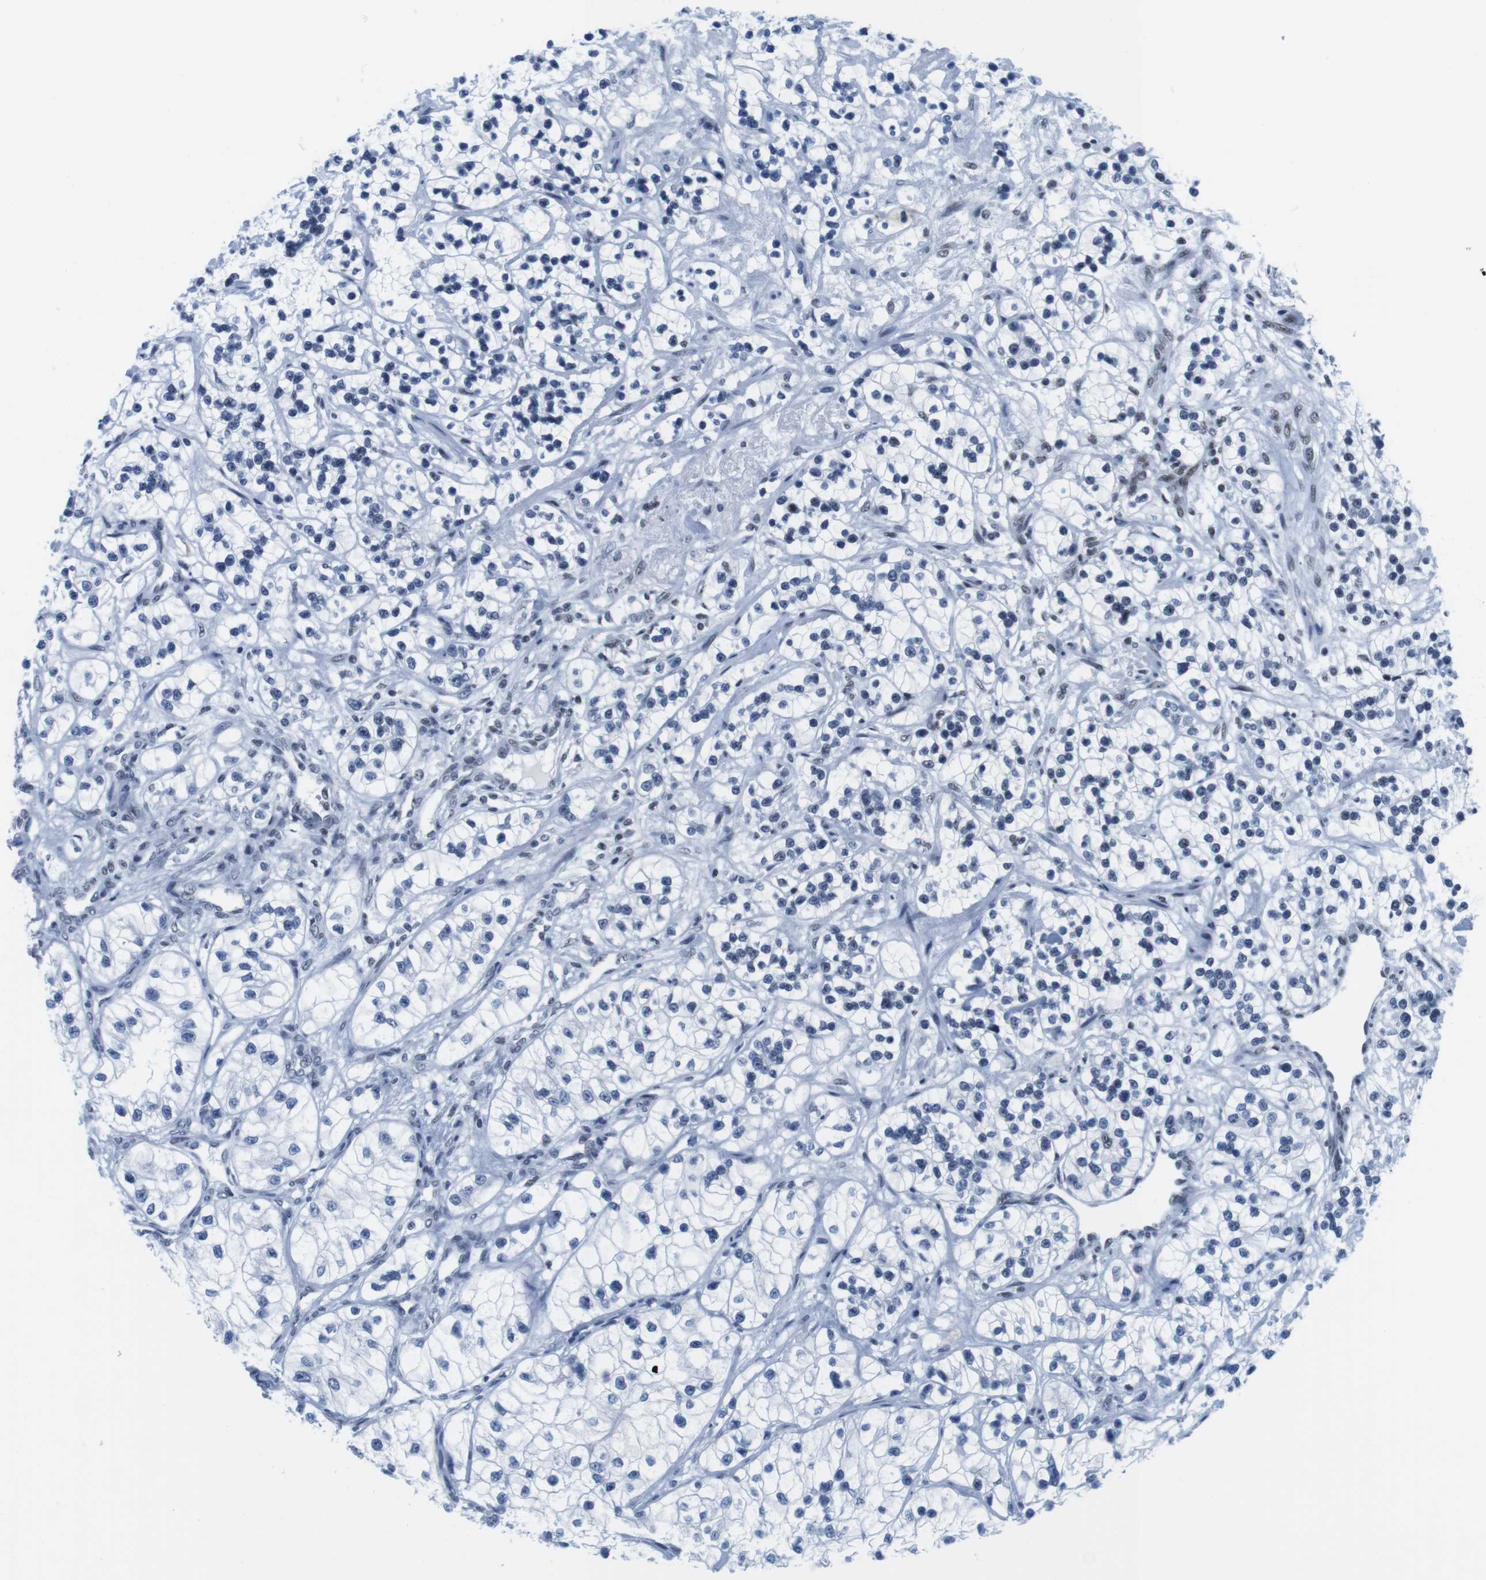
{"staining": {"intensity": "negative", "quantity": "none", "location": "none"}, "tissue": "renal cancer", "cell_type": "Tumor cells", "image_type": "cancer", "snomed": [{"axis": "morphology", "description": "Adenocarcinoma, NOS"}, {"axis": "topography", "description": "Kidney"}], "caption": "A micrograph of human adenocarcinoma (renal) is negative for staining in tumor cells.", "gene": "IFI16", "patient": {"sex": "female", "age": 57}}